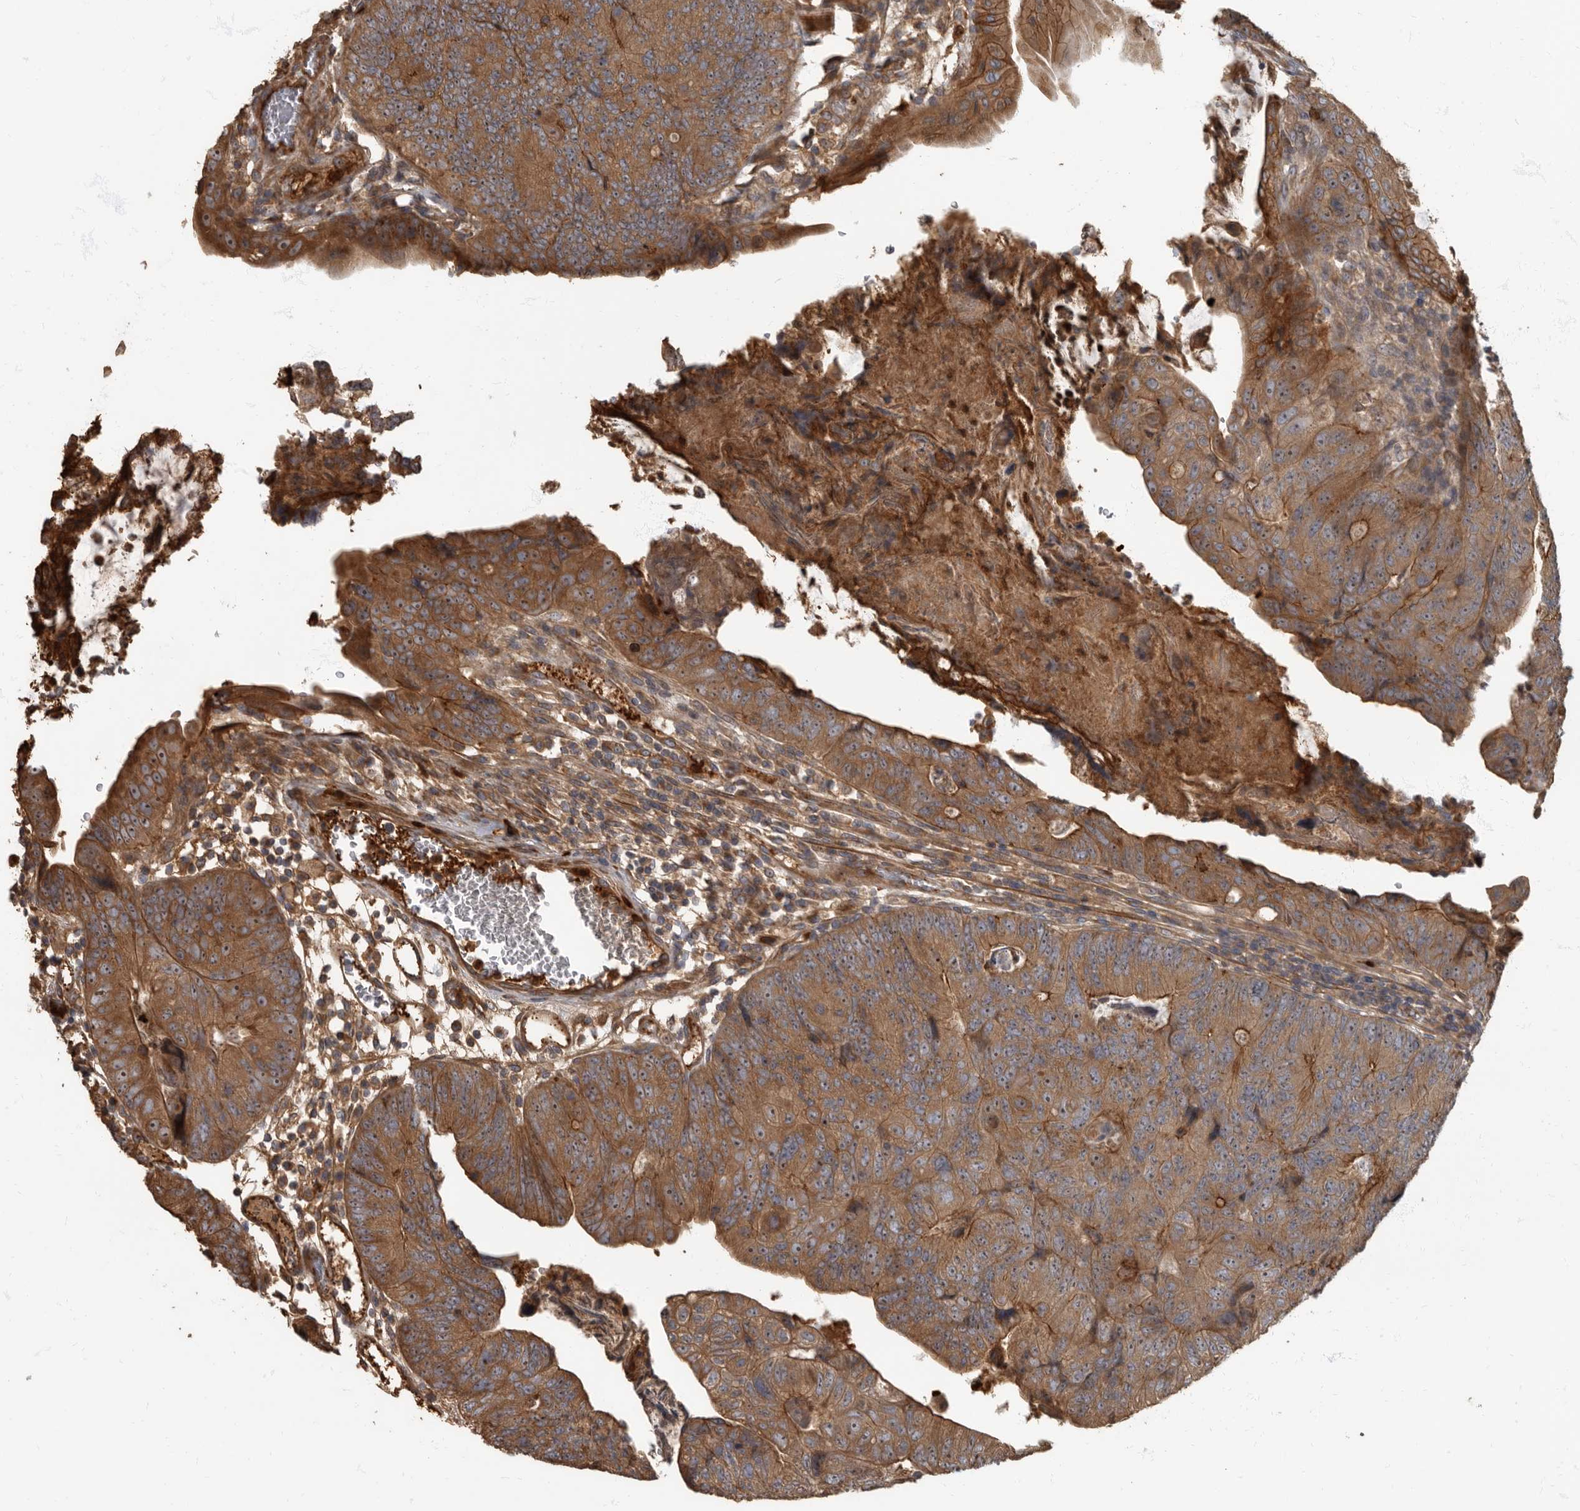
{"staining": {"intensity": "strong", "quantity": "25%-75%", "location": "cytoplasmic/membranous"}, "tissue": "colorectal cancer", "cell_type": "Tumor cells", "image_type": "cancer", "snomed": [{"axis": "morphology", "description": "Adenocarcinoma, NOS"}, {"axis": "topography", "description": "Colon"}], "caption": "This histopathology image displays immunohistochemistry staining of colorectal cancer, with high strong cytoplasmic/membranous expression in about 25%-75% of tumor cells.", "gene": "DAAM1", "patient": {"sex": "female", "age": 67}}